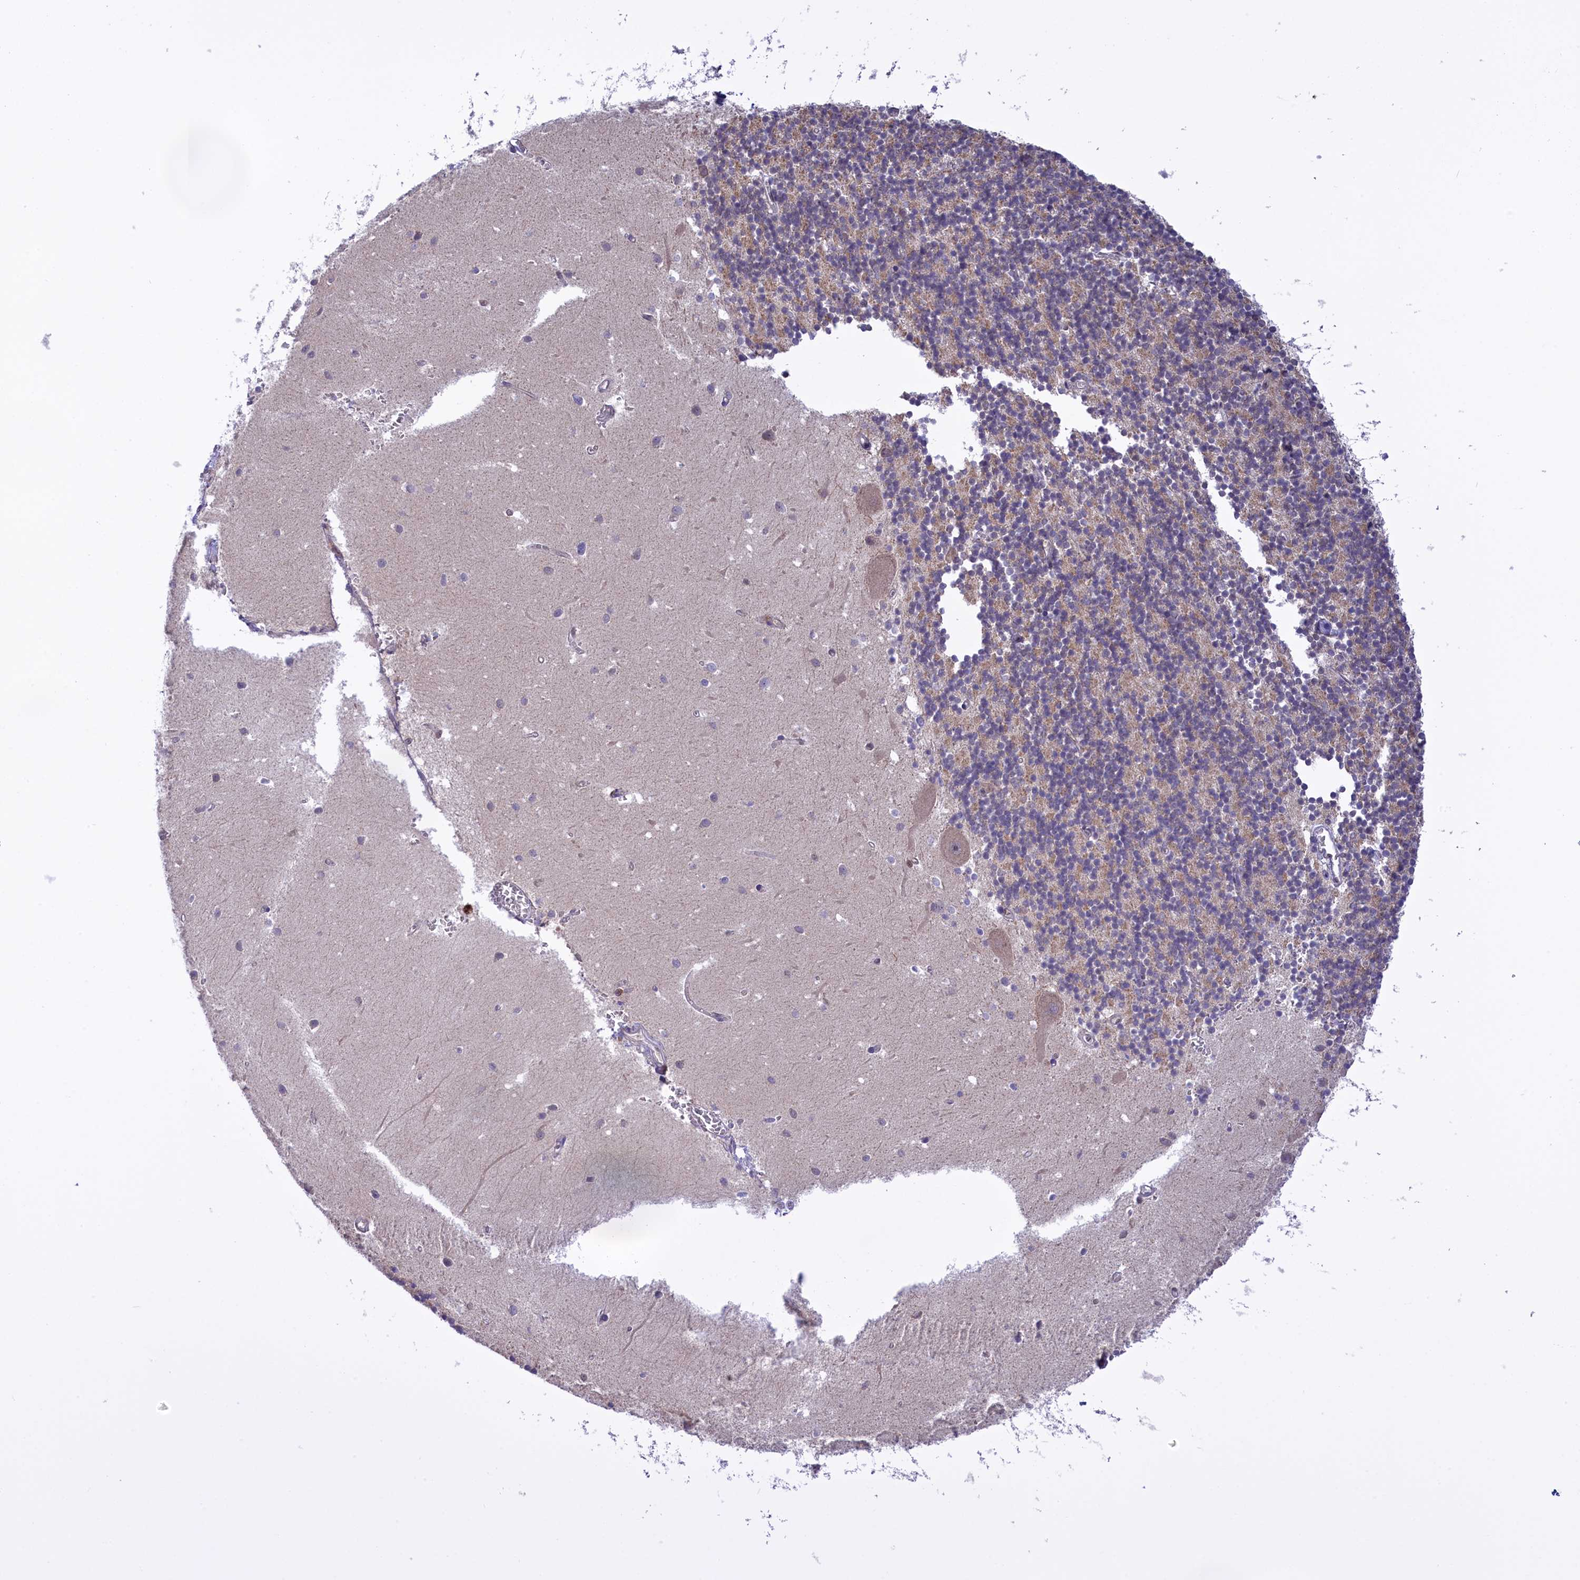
{"staining": {"intensity": "negative", "quantity": "none", "location": "none"}, "tissue": "cerebellum", "cell_type": "Cells in granular layer", "image_type": "normal", "snomed": [{"axis": "morphology", "description": "Normal tissue, NOS"}, {"axis": "topography", "description": "Cerebellum"}], "caption": "Immunohistochemical staining of benign human cerebellum displays no significant expression in cells in granular layer.", "gene": "IZUMO2", "patient": {"sex": "male", "age": 54}}